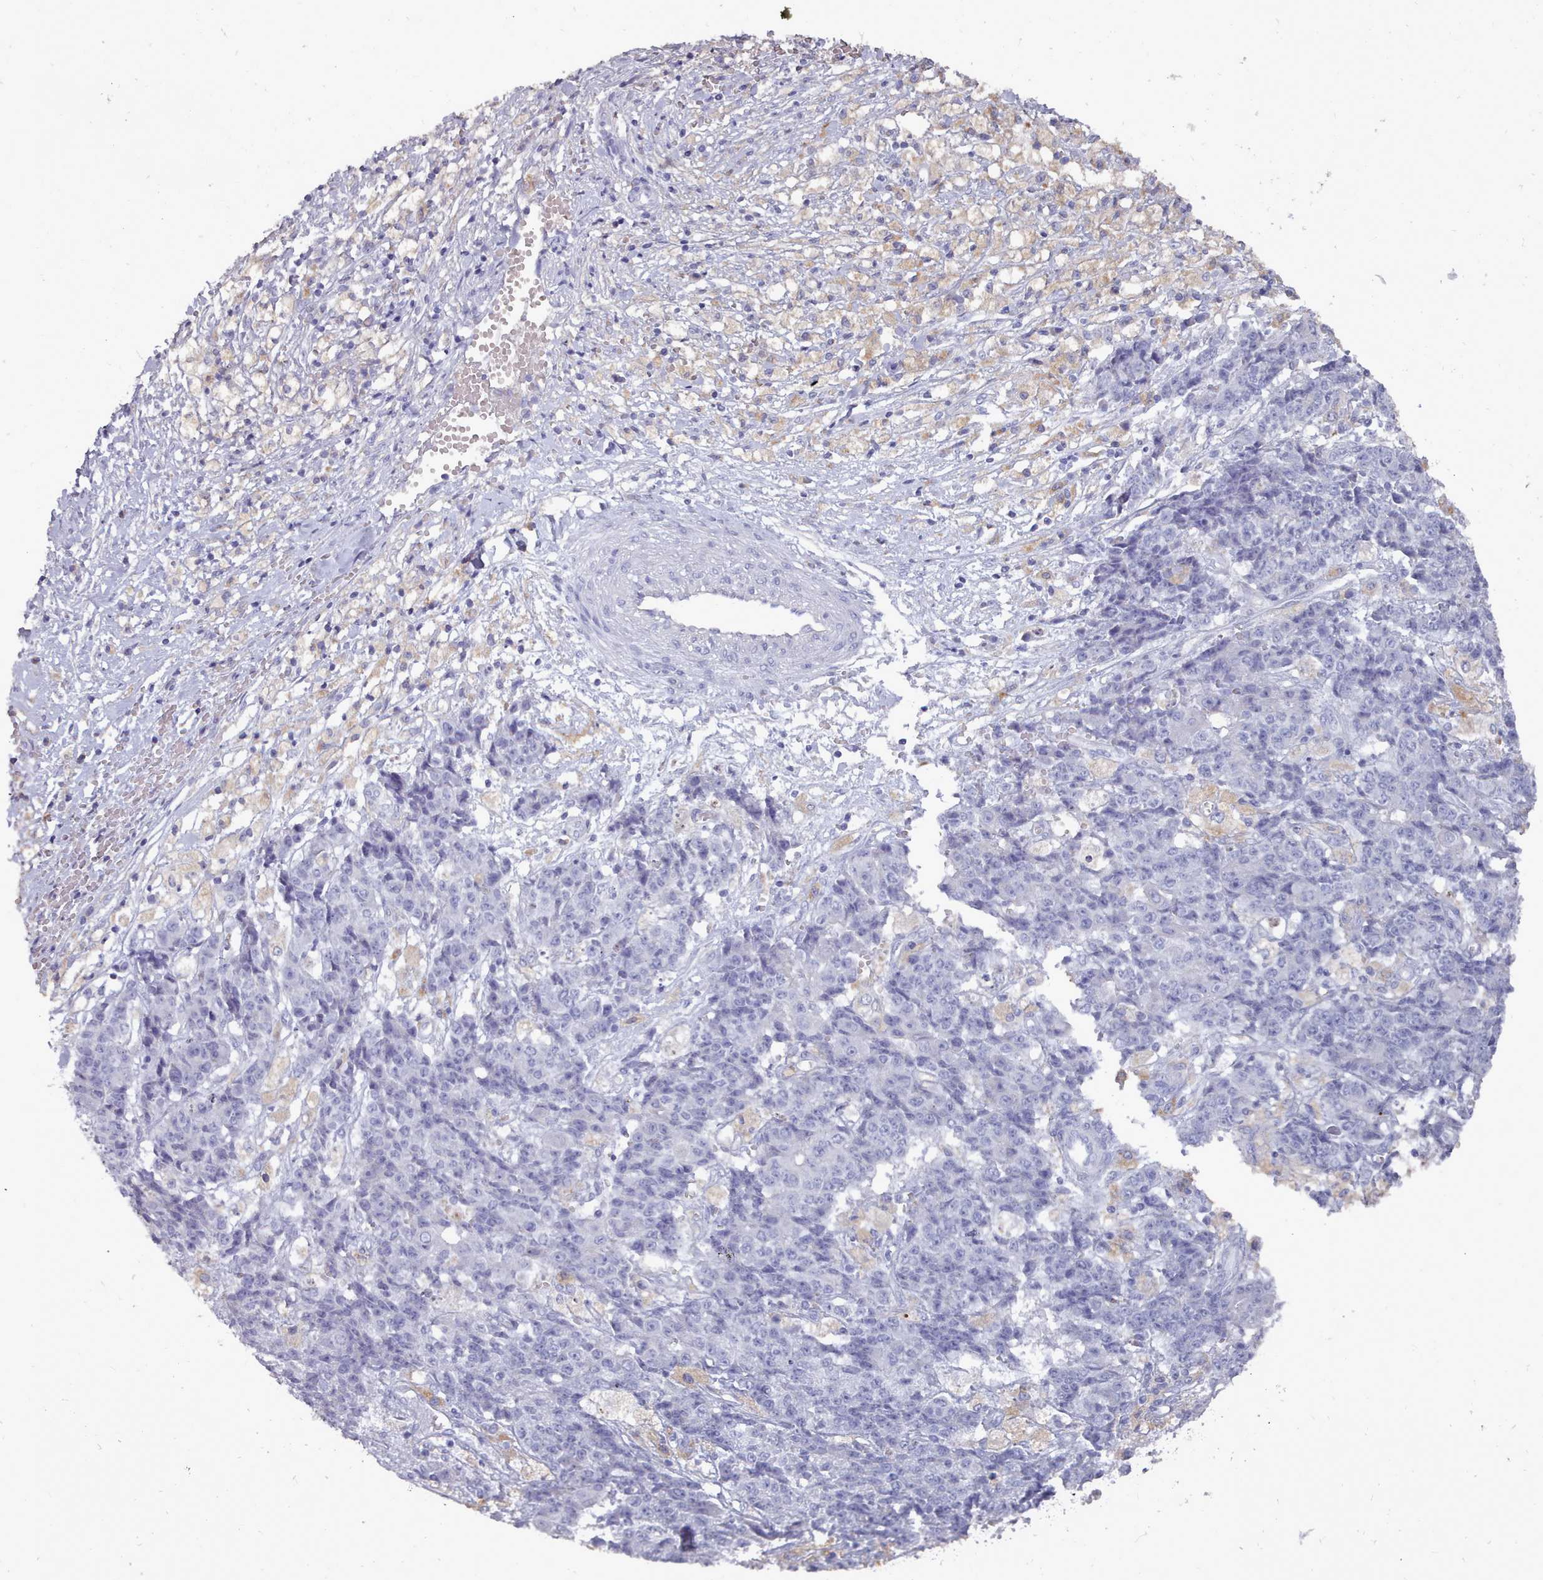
{"staining": {"intensity": "negative", "quantity": "none", "location": "none"}, "tissue": "ovarian cancer", "cell_type": "Tumor cells", "image_type": "cancer", "snomed": [{"axis": "morphology", "description": "Carcinoma, endometroid"}, {"axis": "topography", "description": "Ovary"}], "caption": "IHC photomicrograph of ovarian endometroid carcinoma stained for a protein (brown), which shows no expression in tumor cells.", "gene": "OTULINL", "patient": {"sex": "female", "age": 42}}